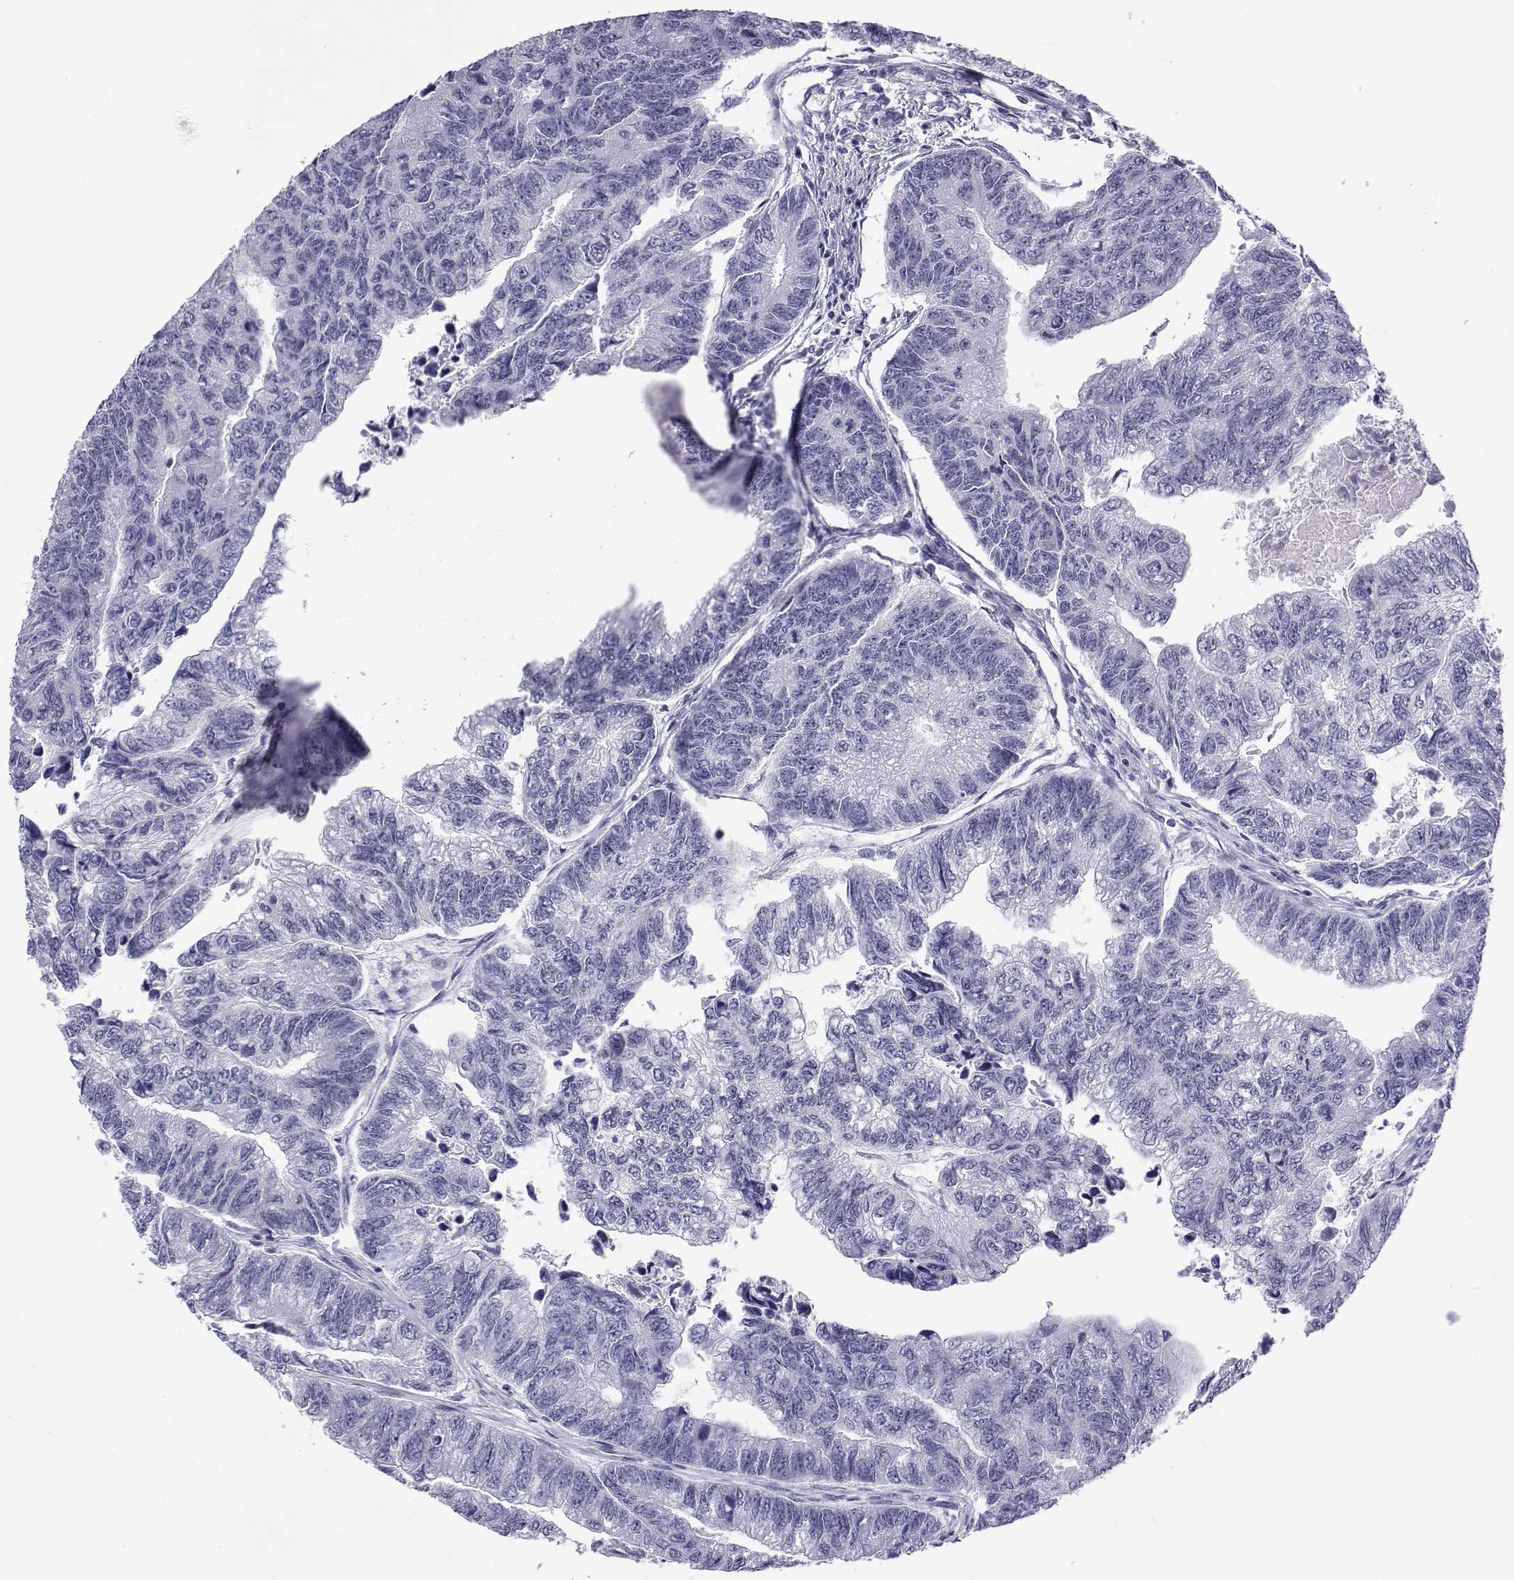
{"staining": {"intensity": "negative", "quantity": "none", "location": "none"}, "tissue": "colorectal cancer", "cell_type": "Tumor cells", "image_type": "cancer", "snomed": [{"axis": "morphology", "description": "Adenocarcinoma, NOS"}, {"axis": "topography", "description": "Colon"}], "caption": "Tumor cells are negative for brown protein staining in adenocarcinoma (colorectal). (Brightfield microscopy of DAB (3,3'-diaminobenzidine) immunohistochemistry (IHC) at high magnification).", "gene": "ACTL7A", "patient": {"sex": "female", "age": 65}}